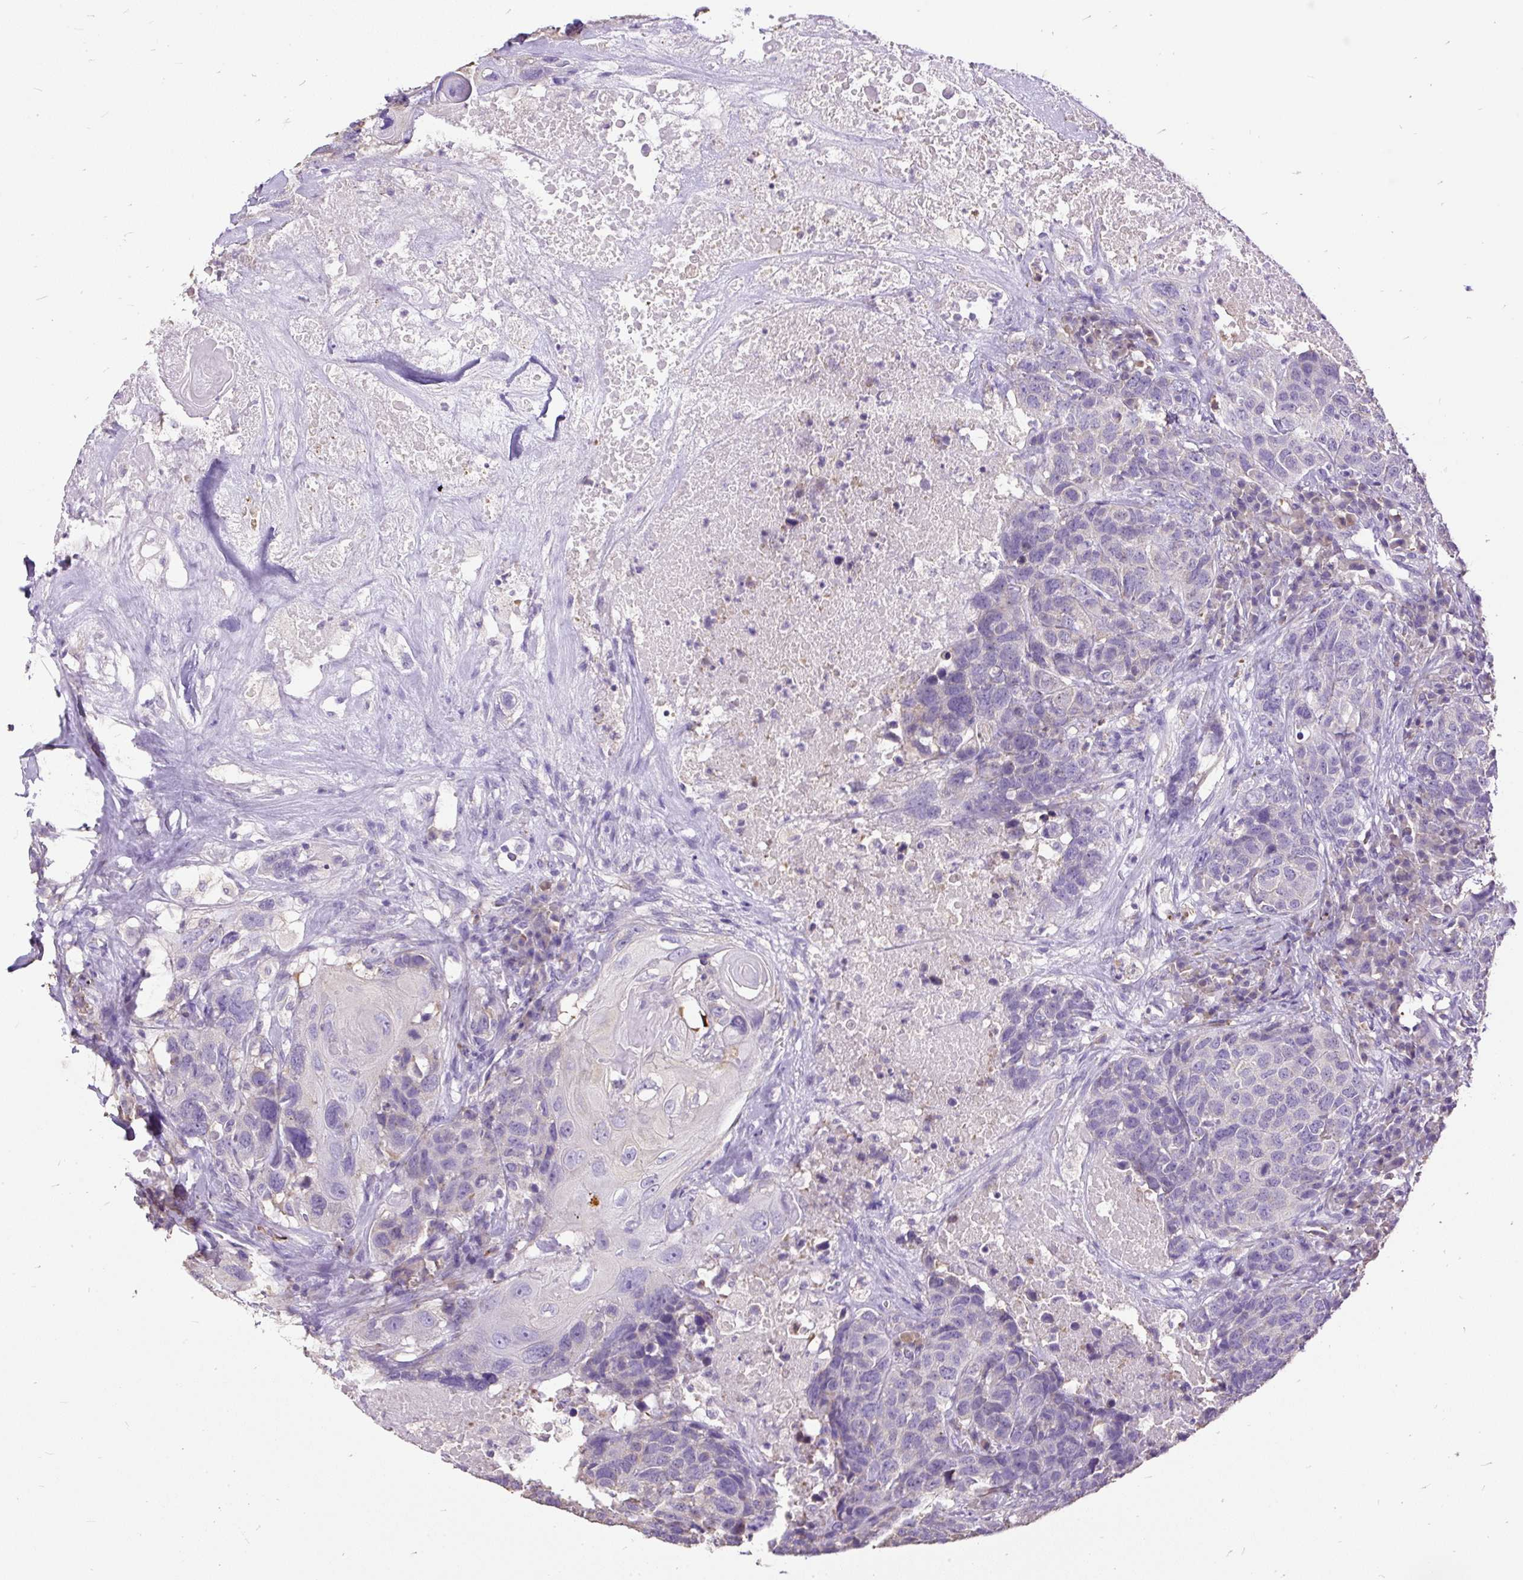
{"staining": {"intensity": "negative", "quantity": "none", "location": "none"}, "tissue": "head and neck cancer", "cell_type": "Tumor cells", "image_type": "cancer", "snomed": [{"axis": "morphology", "description": "Squamous cell carcinoma, NOS"}, {"axis": "topography", "description": "Head-Neck"}], "caption": "Head and neck squamous cell carcinoma was stained to show a protein in brown. There is no significant positivity in tumor cells. (DAB immunohistochemistry (IHC) visualized using brightfield microscopy, high magnification).", "gene": "GBX1", "patient": {"sex": "male", "age": 66}}